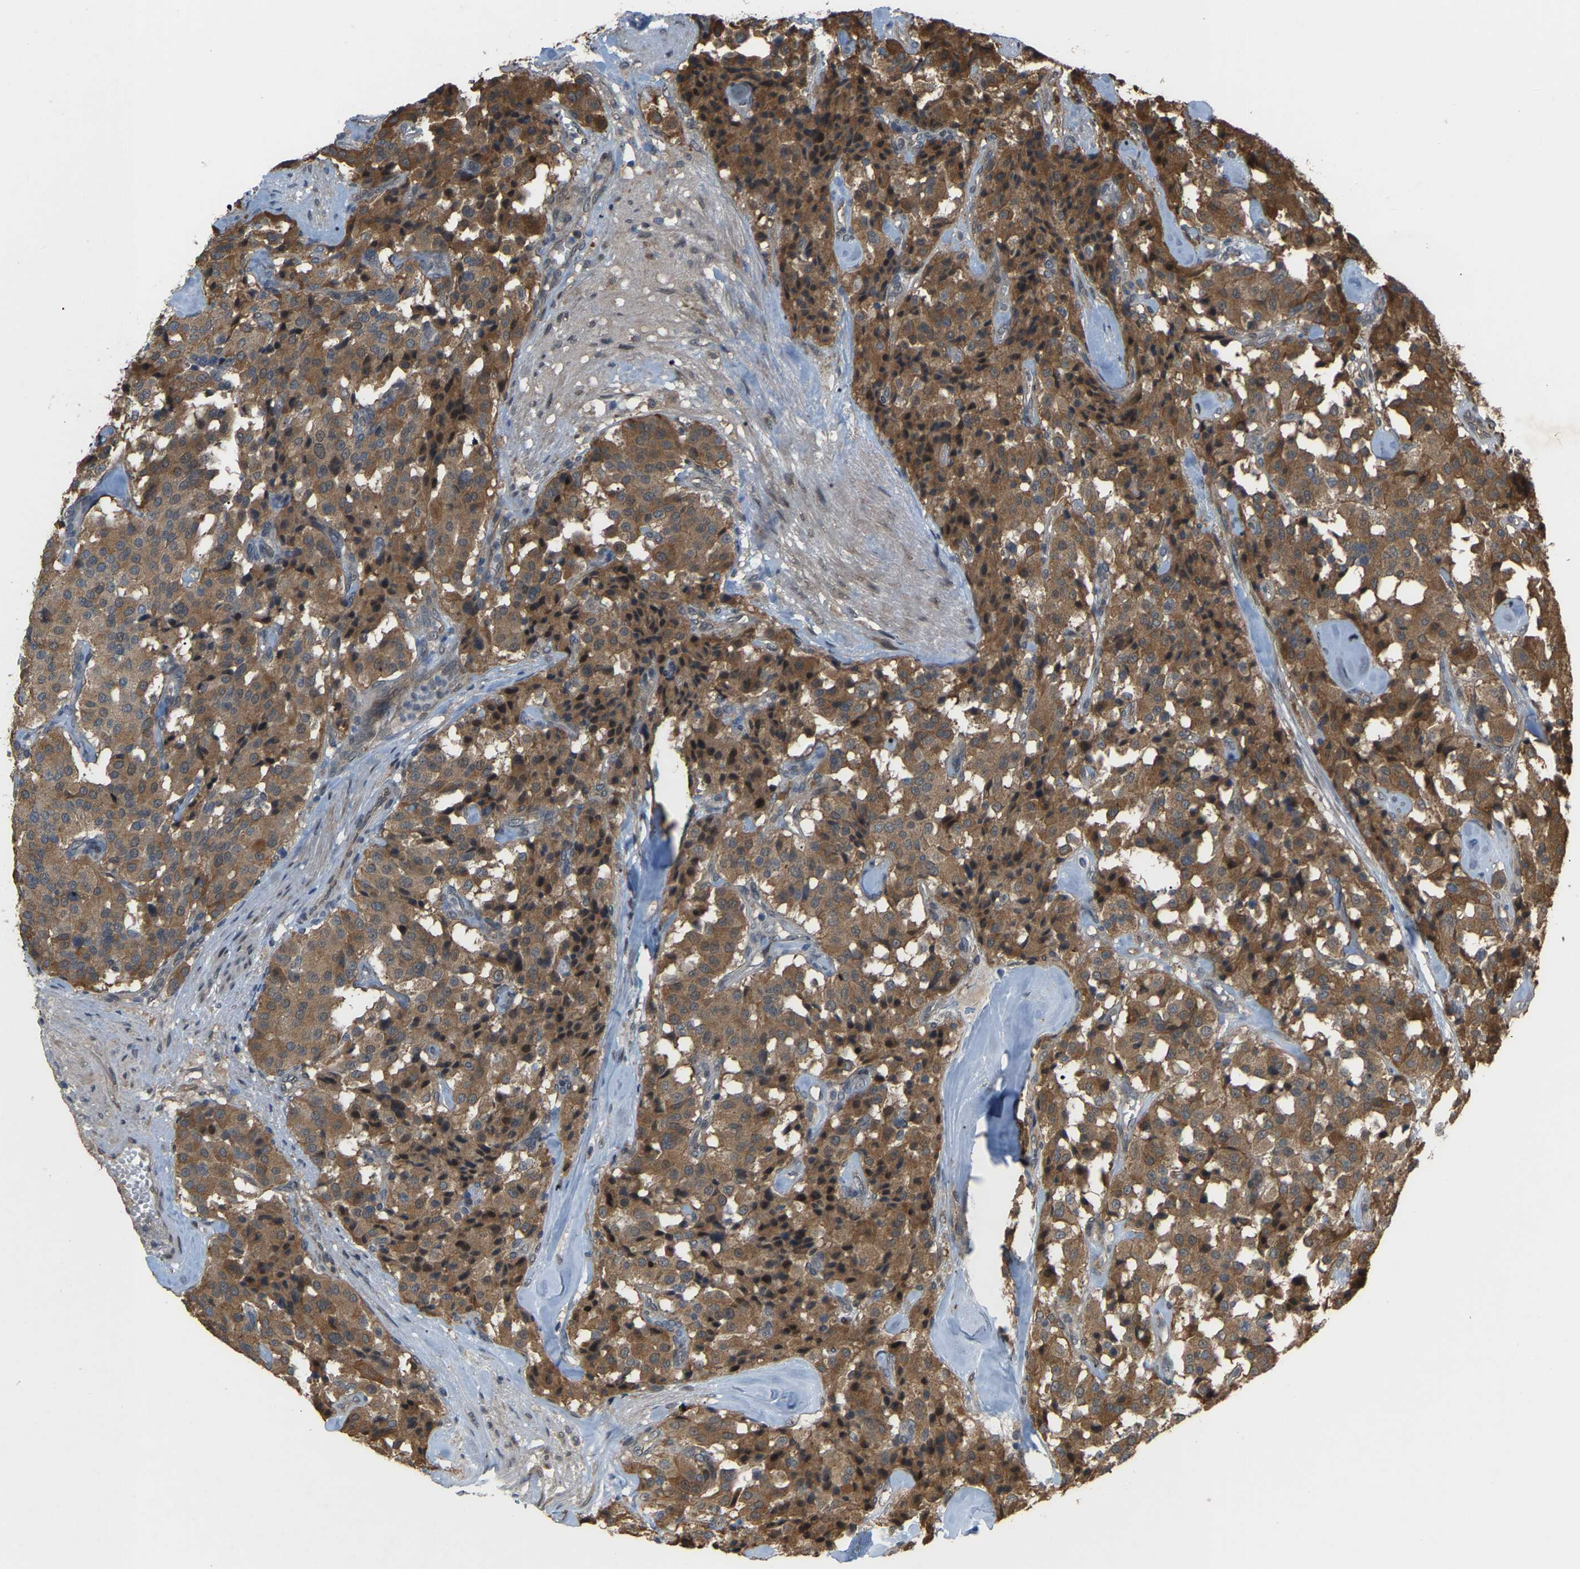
{"staining": {"intensity": "strong", "quantity": ">75%", "location": "cytoplasmic/membranous"}, "tissue": "carcinoid", "cell_type": "Tumor cells", "image_type": "cancer", "snomed": [{"axis": "morphology", "description": "Carcinoid, malignant, NOS"}, {"axis": "topography", "description": "Lung"}], "caption": "Immunohistochemical staining of human carcinoid reveals high levels of strong cytoplasmic/membranous expression in approximately >75% of tumor cells.", "gene": "CROT", "patient": {"sex": "male", "age": 30}}